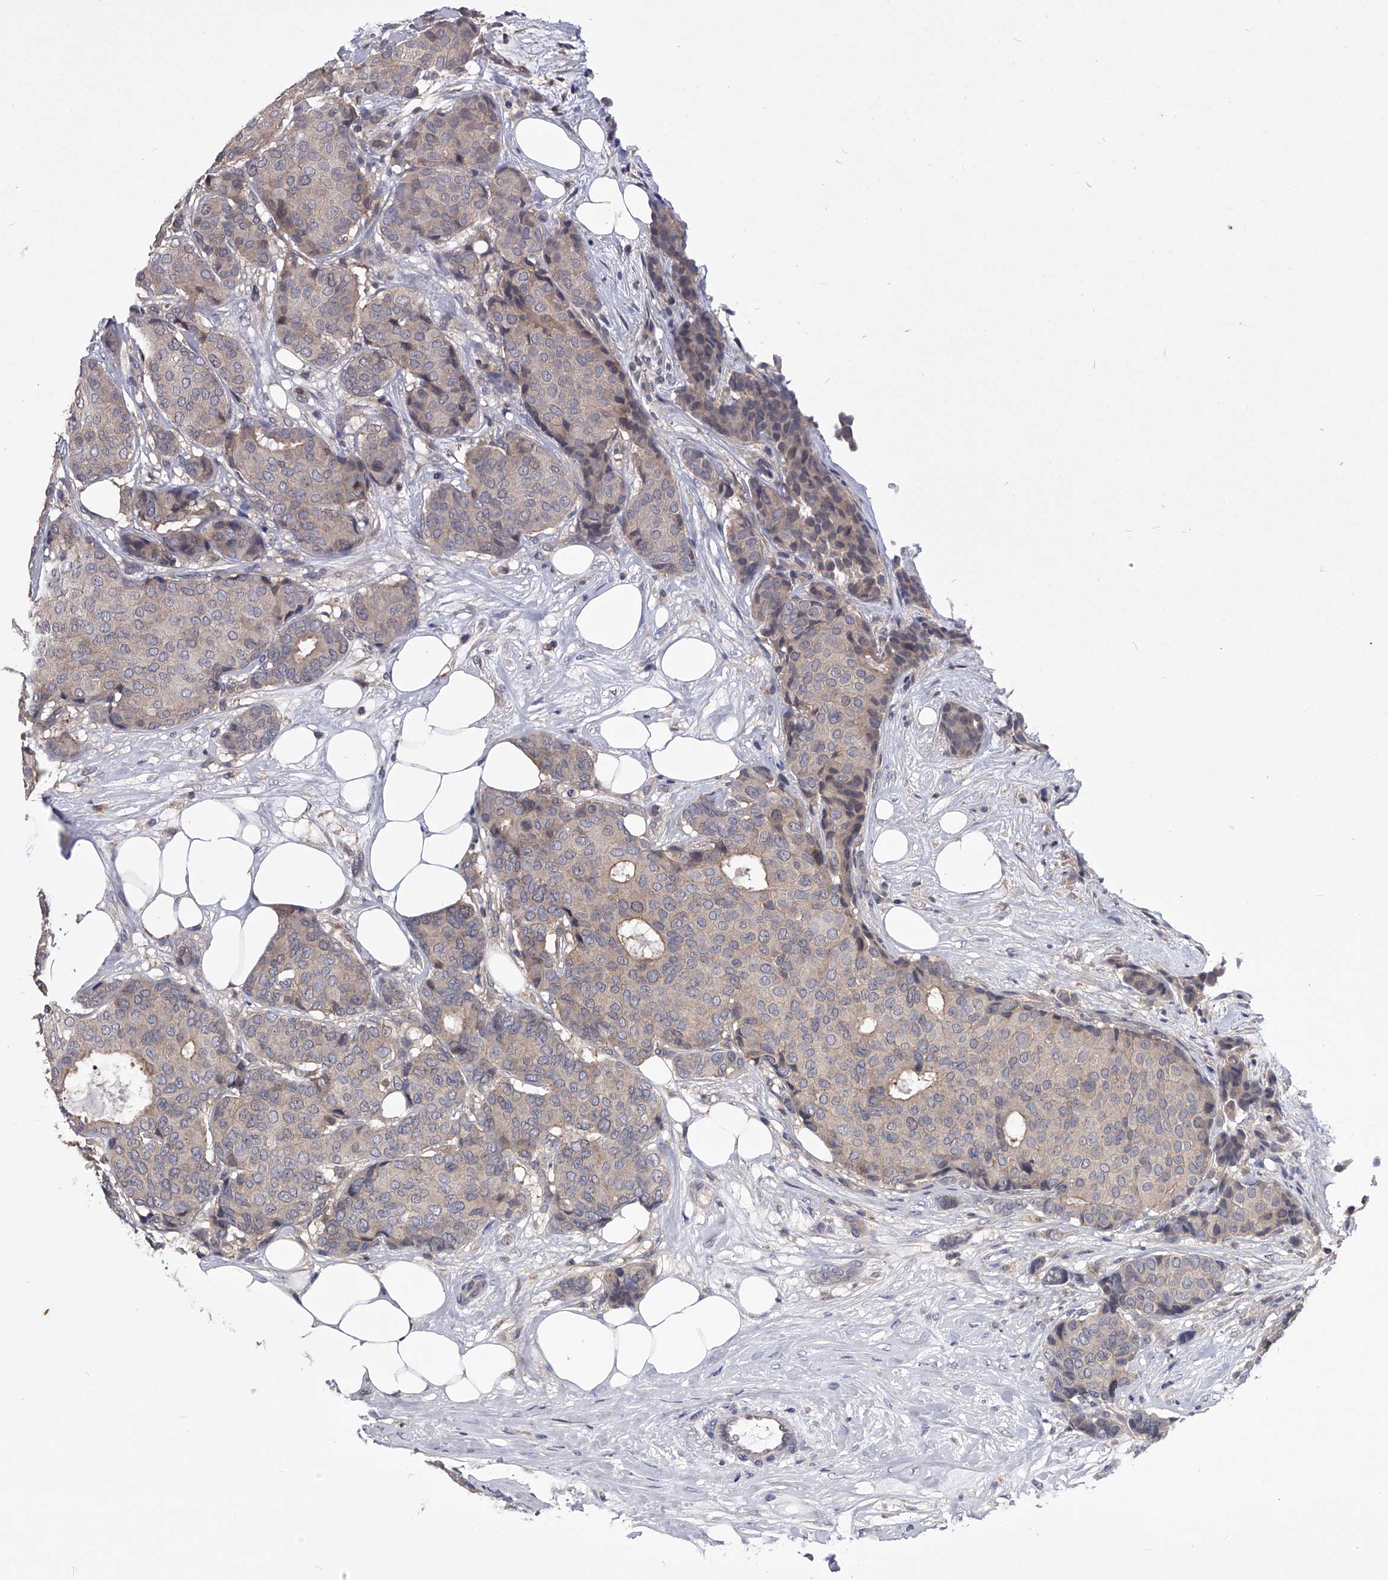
{"staining": {"intensity": "weak", "quantity": "25%-75%", "location": "cytoplasmic/membranous"}, "tissue": "breast cancer", "cell_type": "Tumor cells", "image_type": "cancer", "snomed": [{"axis": "morphology", "description": "Duct carcinoma"}, {"axis": "topography", "description": "Breast"}], "caption": "This is an image of immunohistochemistry (IHC) staining of breast cancer (invasive ductal carcinoma), which shows weak positivity in the cytoplasmic/membranous of tumor cells.", "gene": "PAN3", "patient": {"sex": "female", "age": 75}}